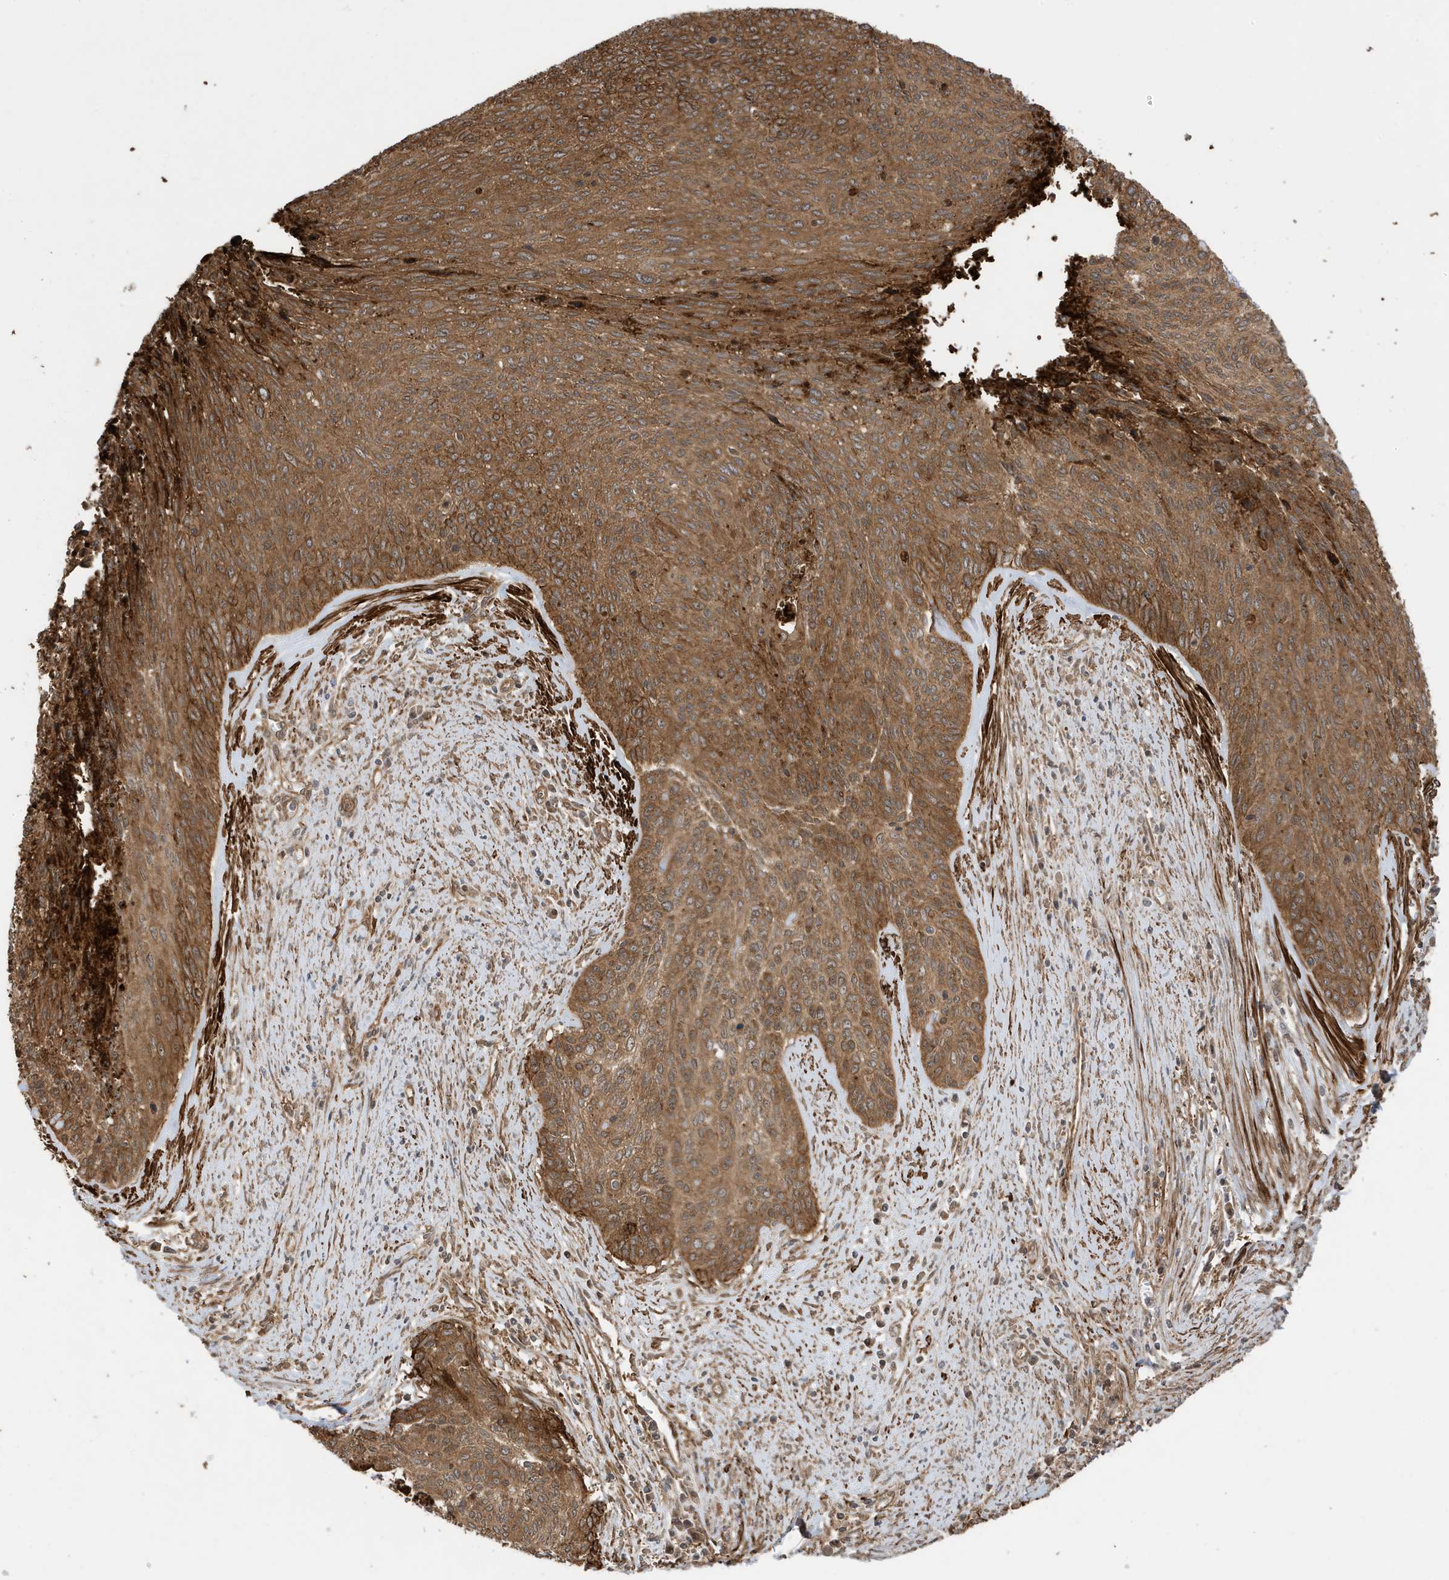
{"staining": {"intensity": "moderate", "quantity": ">75%", "location": "cytoplasmic/membranous"}, "tissue": "cervical cancer", "cell_type": "Tumor cells", "image_type": "cancer", "snomed": [{"axis": "morphology", "description": "Squamous cell carcinoma, NOS"}, {"axis": "topography", "description": "Cervix"}], "caption": "Immunohistochemistry (IHC) (DAB (3,3'-diaminobenzidine)) staining of squamous cell carcinoma (cervical) demonstrates moderate cytoplasmic/membranous protein positivity in about >75% of tumor cells.", "gene": "CDC42EP3", "patient": {"sex": "female", "age": 55}}